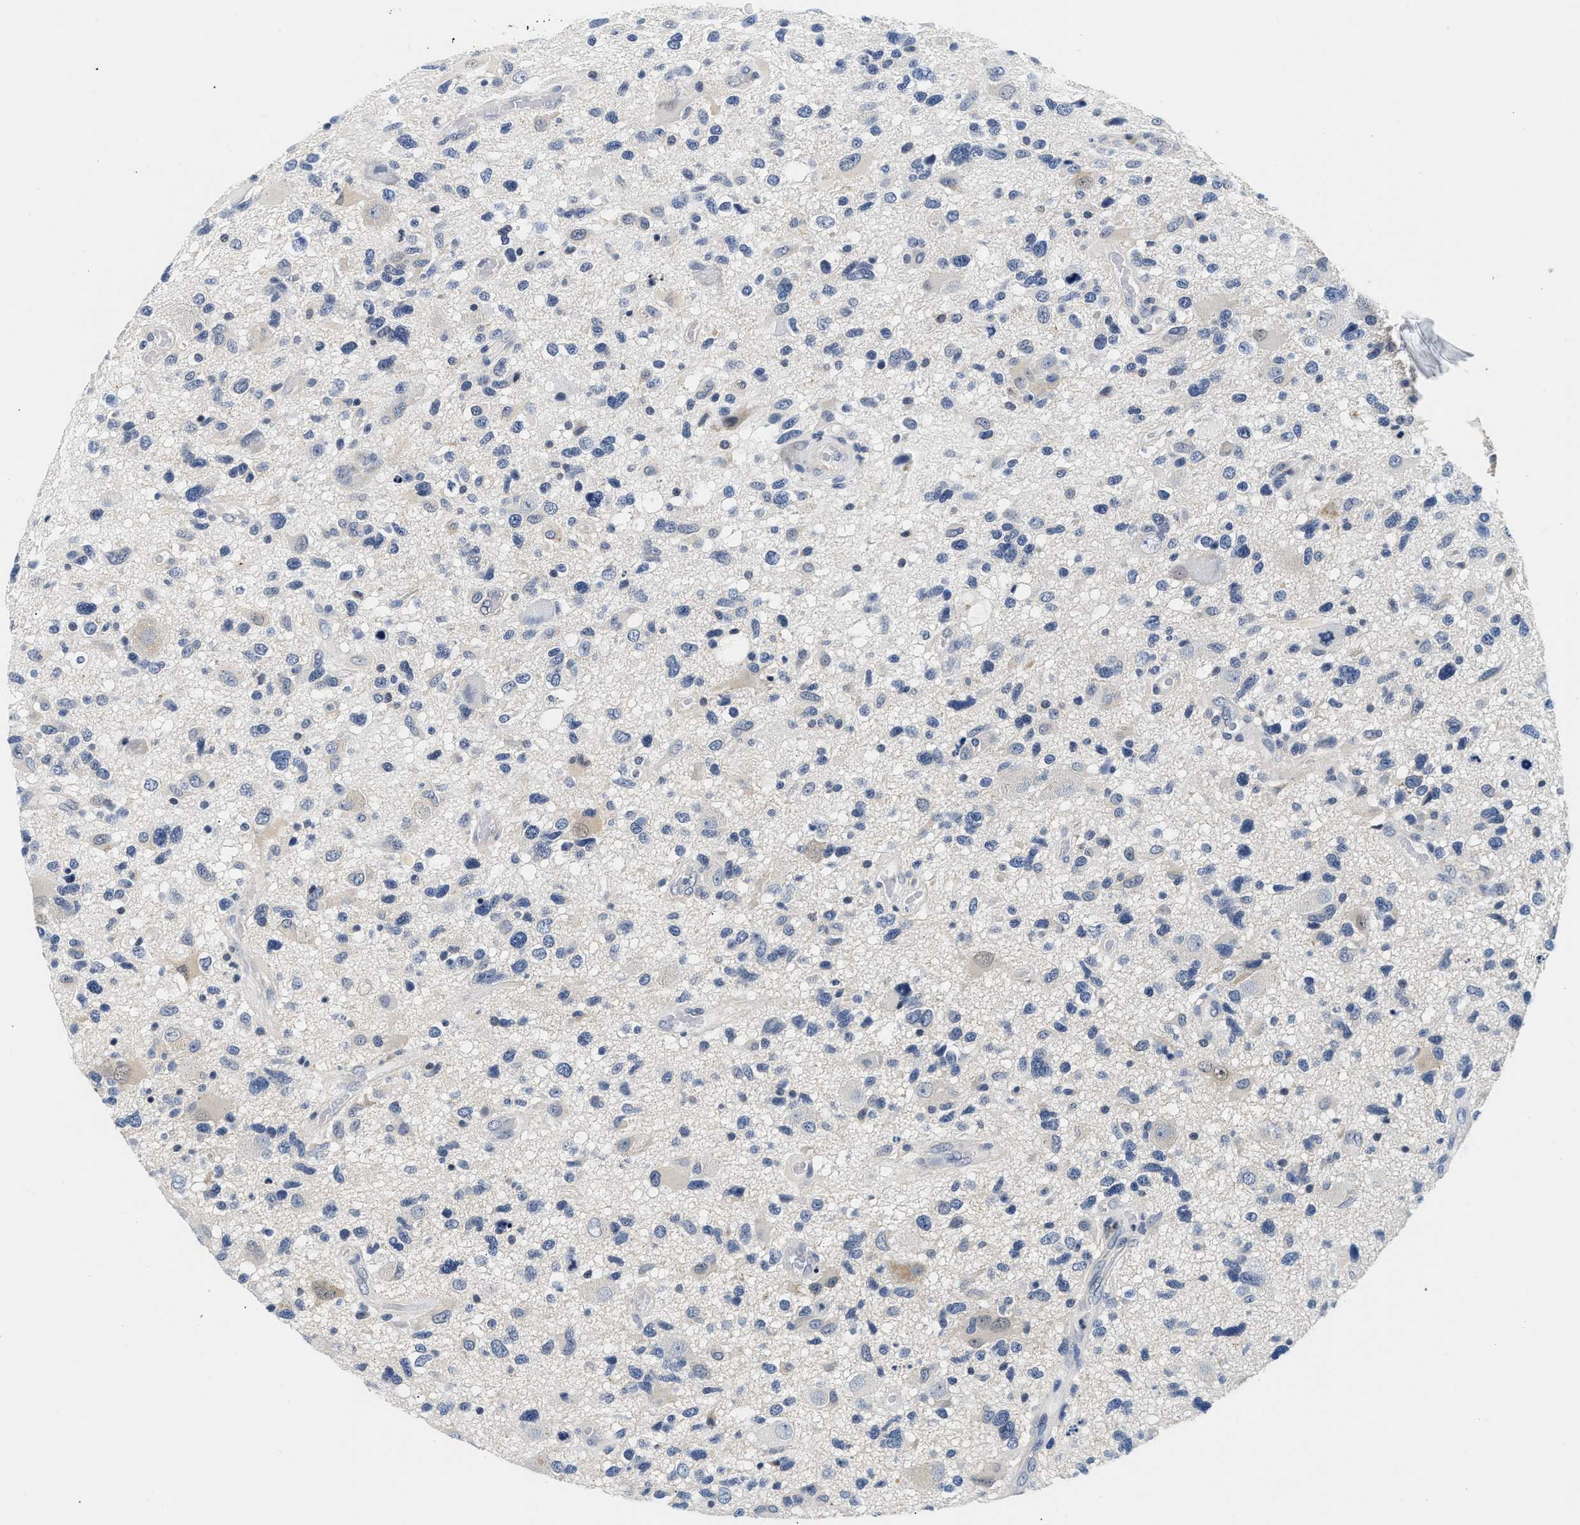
{"staining": {"intensity": "negative", "quantity": "none", "location": "none"}, "tissue": "glioma", "cell_type": "Tumor cells", "image_type": "cancer", "snomed": [{"axis": "morphology", "description": "Glioma, malignant, High grade"}, {"axis": "topography", "description": "Brain"}], "caption": "High-grade glioma (malignant) was stained to show a protein in brown. There is no significant positivity in tumor cells.", "gene": "UCHL3", "patient": {"sex": "male", "age": 33}}